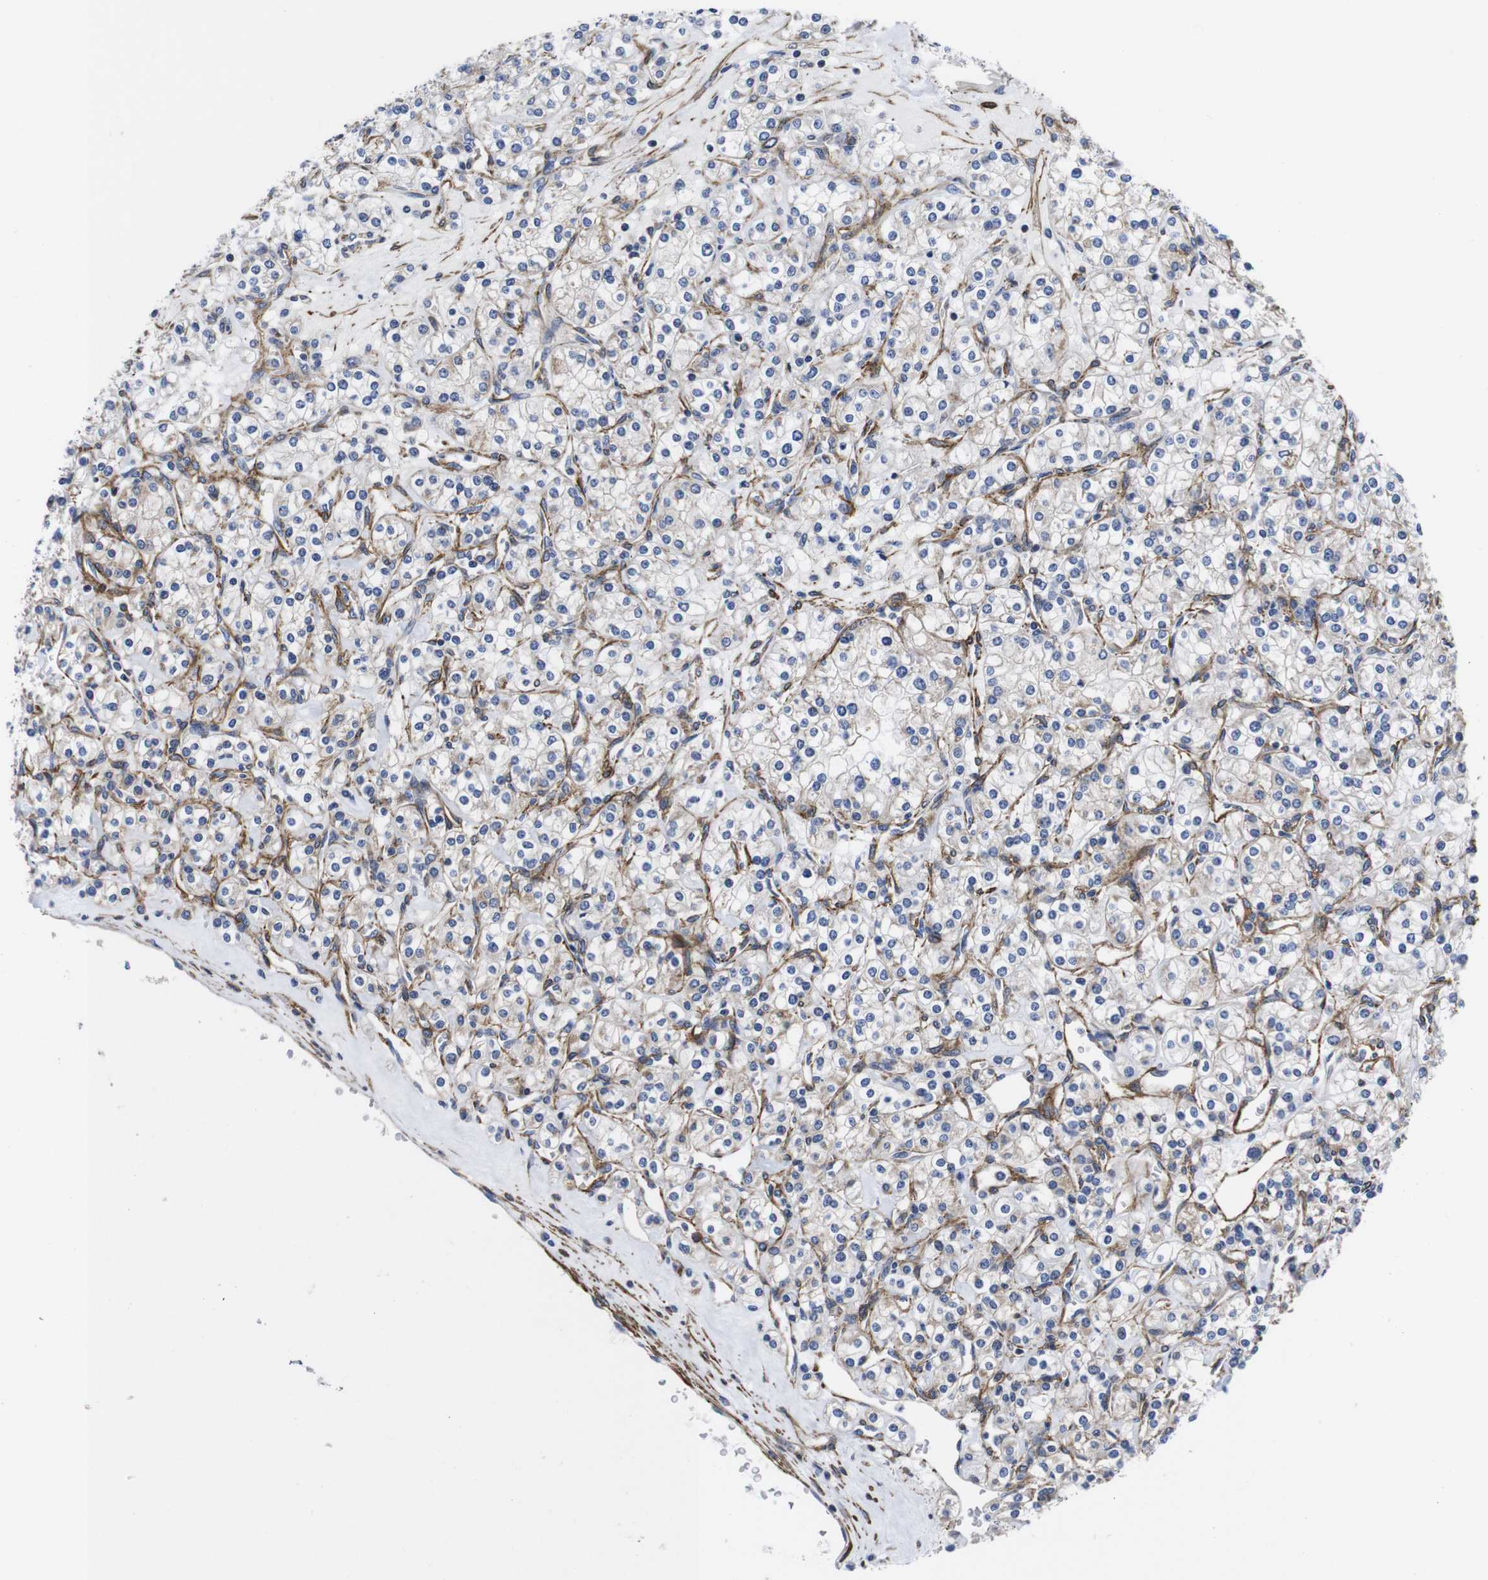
{"staining": {"intensity": "weak", "quantity": "25%-75%", "location": "cytoplasmic/membranous"}, "tissue": "renal cancer", "cell_type": "Tumor cells", "image_type": "cancer", "snomed": [{"axis": "morphology", "description": "Adenocarcinoma, NOS"}, {"axis": "topography", "description": "Kidney"}], "caption": "Renal cancer (adenocarcinoma) was stained to show a protein in brown. There is low levels of weak cytoplasmic/membranous staining in approximately 25%-75% of tumor cells.", "gene": "WNT10A", "patient": {"sex": "male", "age": 77}}